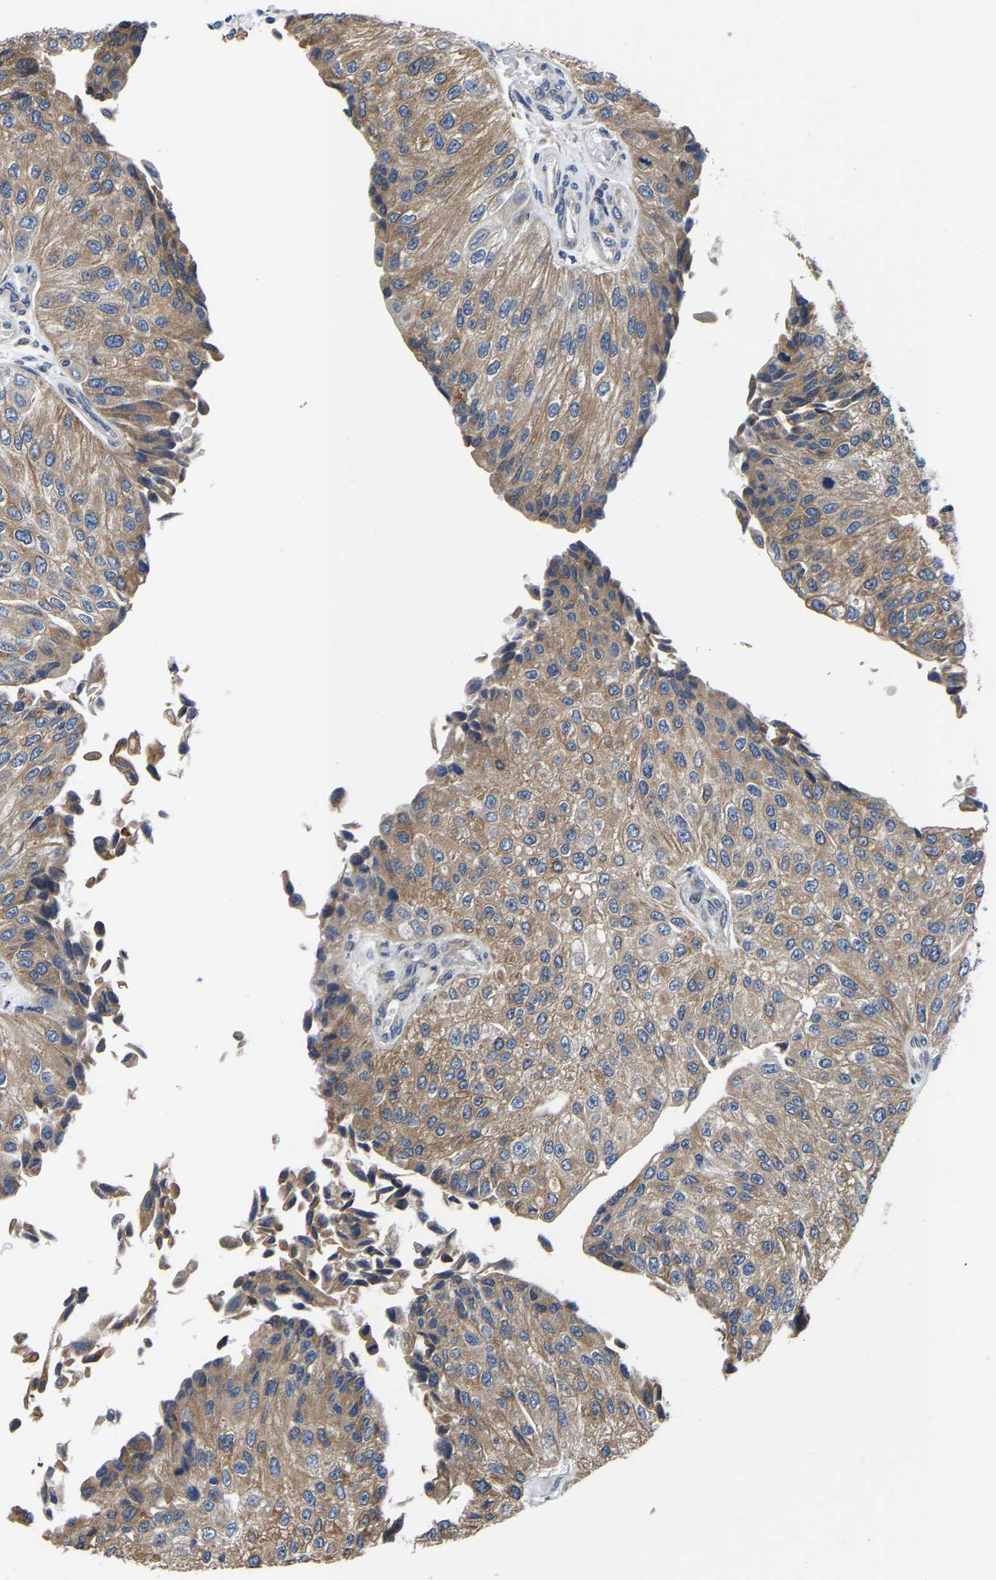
{"staining": {"intensity": "moderate", "quantity": ">75%", "location": "cytoplasmic/membranous"}, "tissue": "urothelial cancer", "cell_type": "Tumor cells", "image_type": "cancer", "snomed": [{"axis": "morphology", "description": "Urothelial carcinoma, High grade"}, {"axis": "topography", "description": "Kidney"}, {"axis": "topography", "description": "Urinary bladder"}], "caption": "The image reveals a brown stain indicating the presence of a protein in the cytoplasmic/membranous of tumor cells in urothelial carcinoma (high-grade).", "gene": "ARL6IP5", "patient": {"sex": "male", "age": 77}}